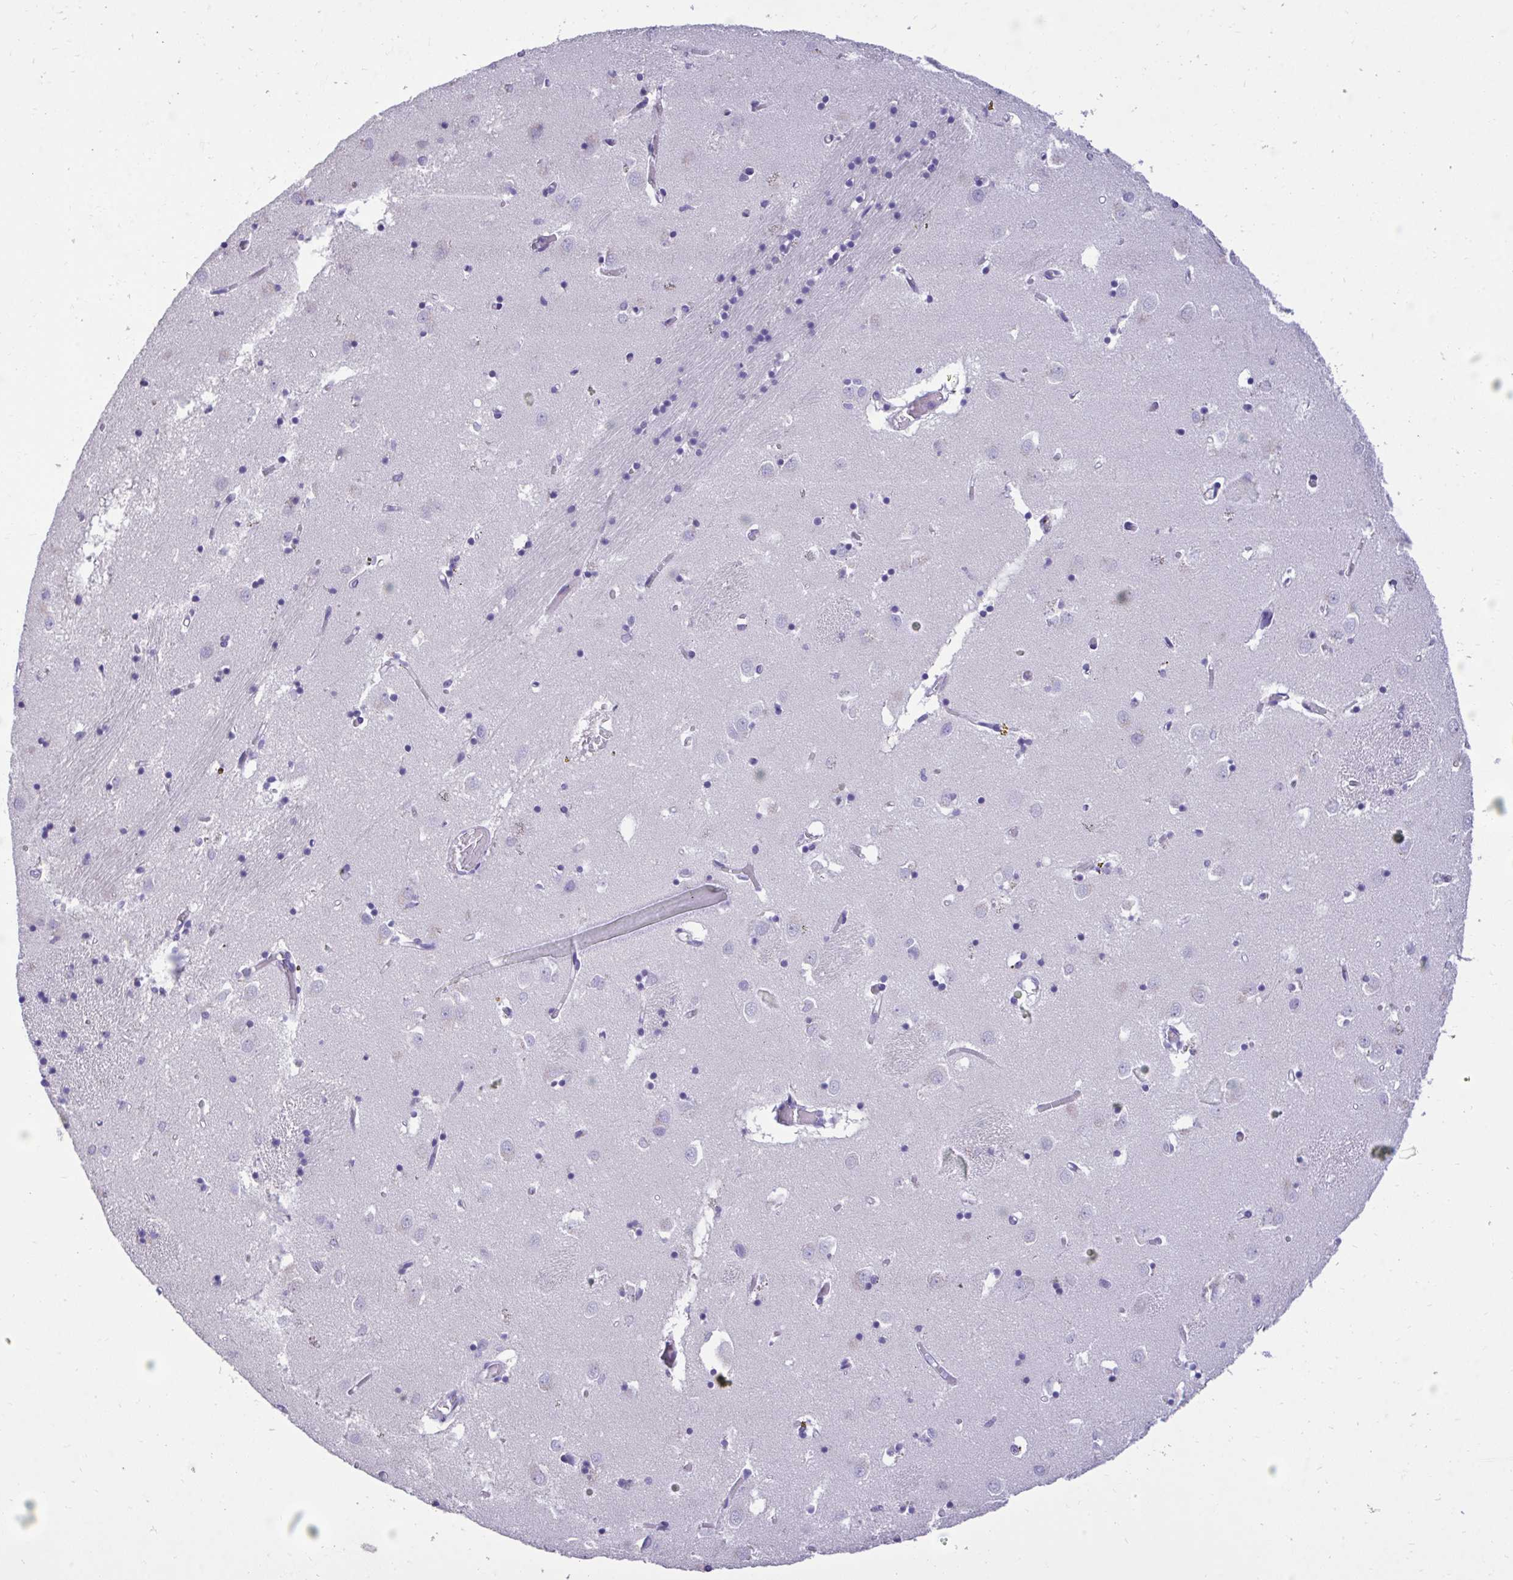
{"staining": {"intensity": "negative", "quantity": "none", "location": "none"}, "tissue": "caudate", "cell_type": "Glial cells", "image_type": "normal", "snomed": [{"axis": "morphology", "description": "Normal tissue, NOS"}, {"axis": "topography", "description": "Lateral ventricle wall"}], "caption": "Immunohistochemistry photomicrograph of normal caudate: human caudate stained with DAB (3,3'-diaminobenzidine) reveals no significant protein positivity in glial cells.", "gene": "TMCO5A", "patient": {"sex": "male", "age": 70}}